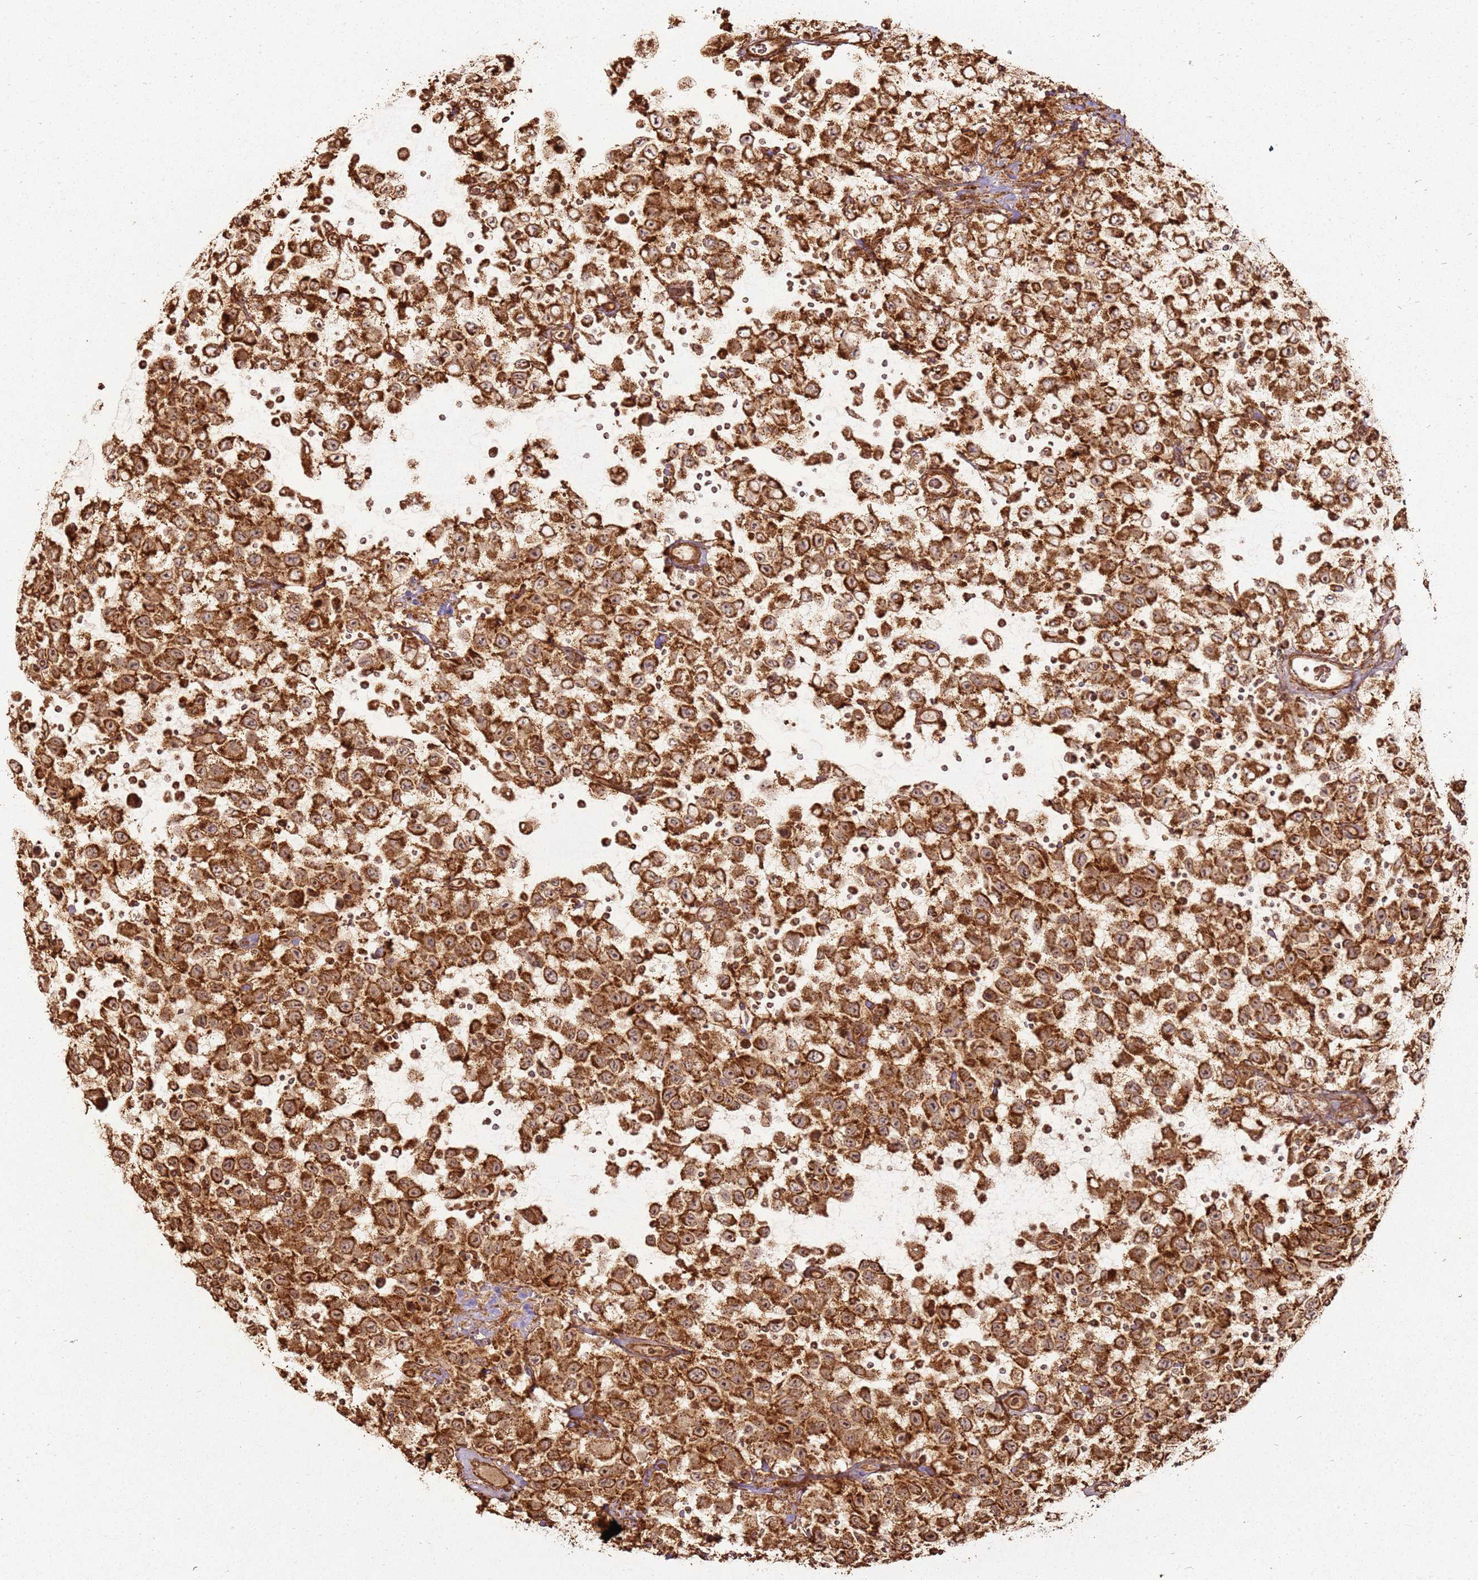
{"staining": {"intensity": "strong", "quantity": ">75%", "location": "cytoplasmic/membranous,nuclear"}, "tissue": "testis cancer", "cell_type": "Tumor cells", "image_type": "cancer", "snomed": [{"axis": "morphology", "description": "Seminoma, NOS"}, {"axis": "topography", "description": "Testis"}], "caption": "Human testis seminoma stained with a brown dye reveals strong cytoplasmic/membranous and nuclear positive staining in about >75% of tumor cells.", "gene": "MRPS6", "patient": {"sex": "male", "age": 41}}